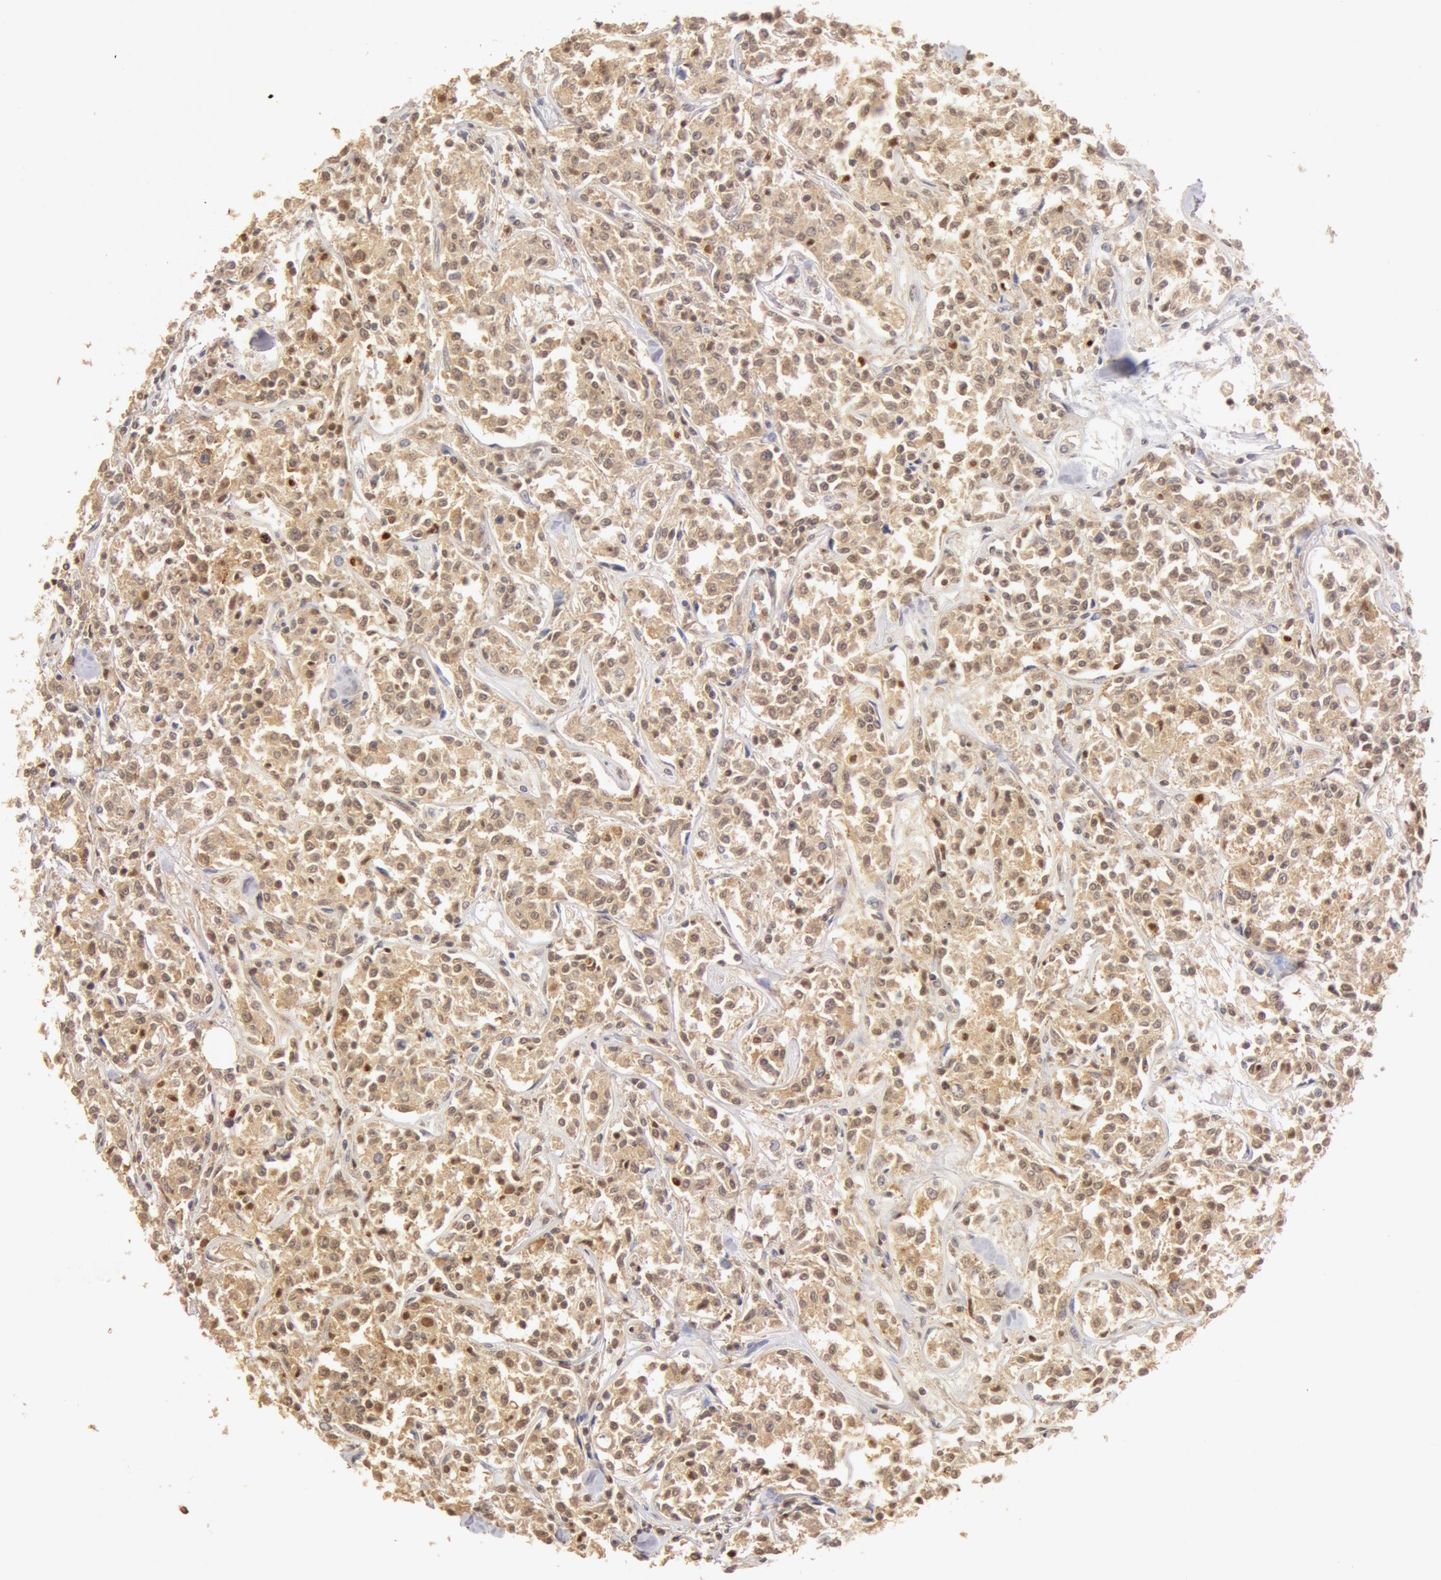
{"staining": {"intensity": "moderate", "quantity": ">75%", "location": "cytoplasmic/membranous,nuclear"}, "tissue": "lymphoma", "cell_type": "Tumor cells", "image_type": "cancer", "snomed": [{"axis": "morphology", "description": "Malignant lymphoma, non-Hodgkin's type, Low grade"}, {"axis": "topography", "description": "Small intestine"}], "caption": "A photomicrograph showing moderate cytoplasmic/membranous and nuclear positivity in approximately >75% of tumor cells in malignant lymphoma, non-Hodgkin's type (low-grade), as visualized by brown immunohistochemical staining.", "gene": "SNRNP70", "patient": {"sex": "female", "age": 59}}